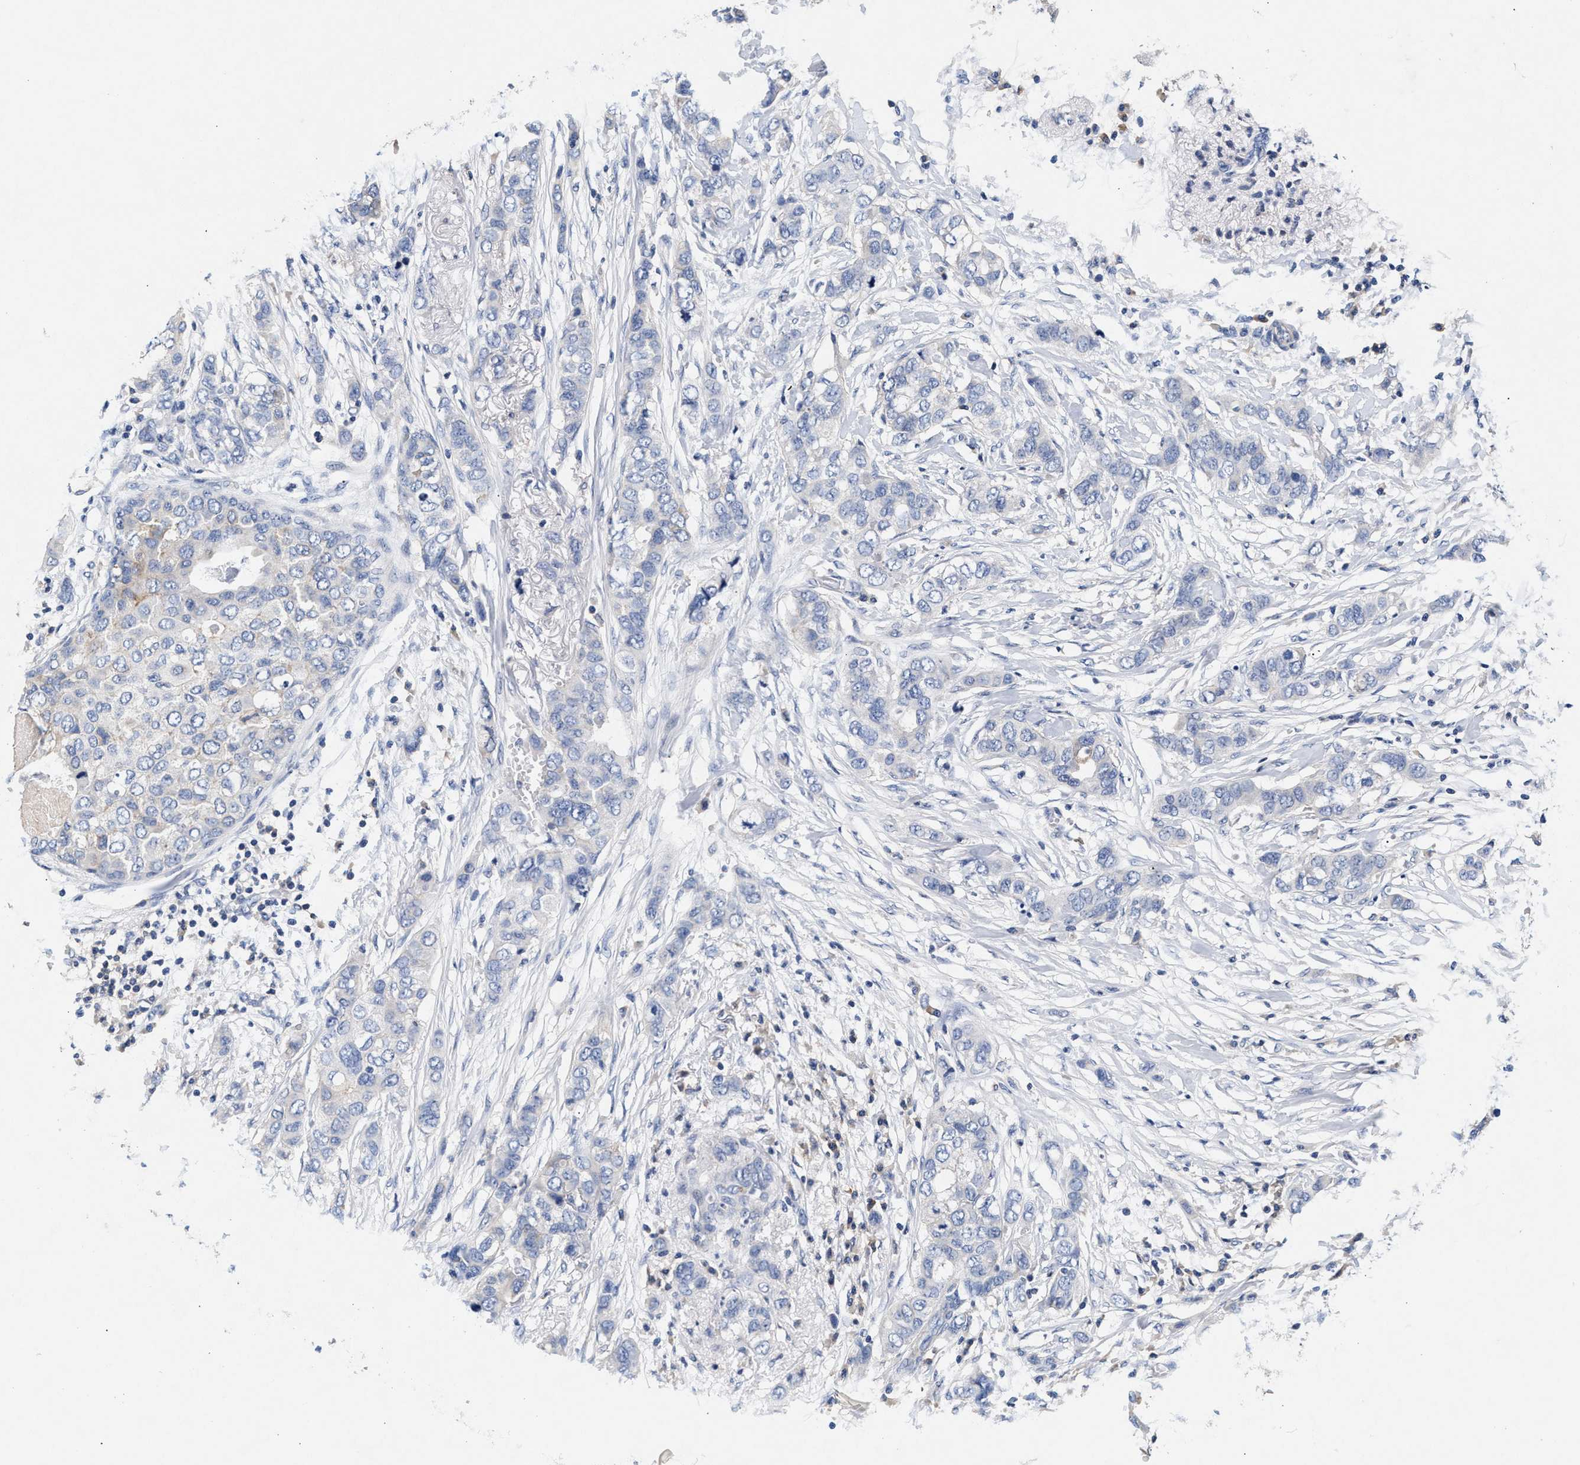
{"staining": {"intensity": "negative", "quantity": "none", "location": "none"}, "tissue": "breast cancer", "cell_type": "Tumor cells", "image_type": "cancer", "snomed": [{"axis": "morphology", "description": "Duct carcinoma"}, {"axis": "topography", "description": "Breast"}], "caption": "Protein analysis of breast cancer (invasive ductal carcinoma) demonstrates no significant positivity in tumor cells.", "gene": "GNAI3", "patient": {"sex": "female", "age": 50}}